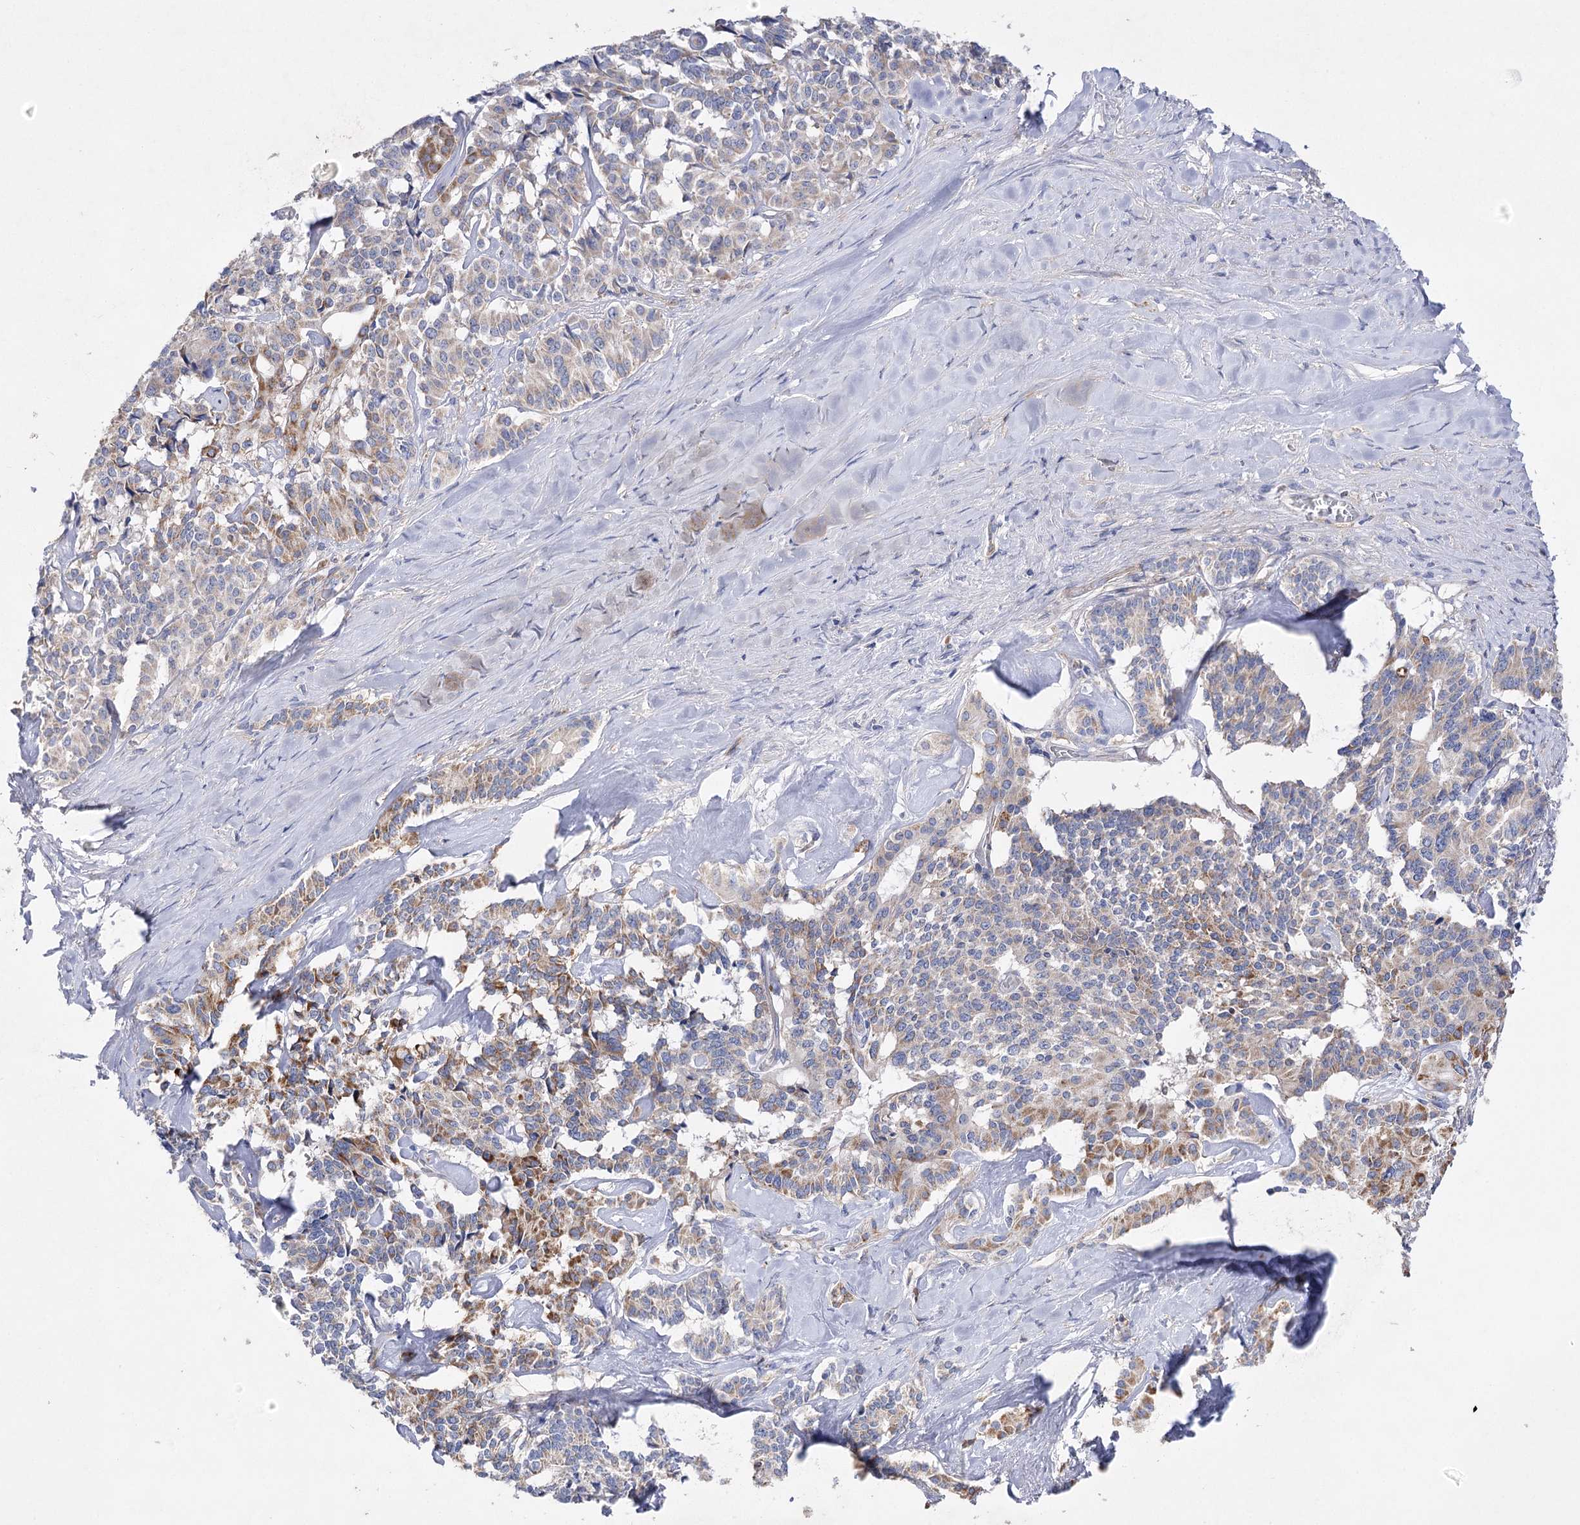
{"staining": {"intensity": "moderate", "quantity": "<25%", "location": "cytoplasmic/membranous"}, "tissue": "pancreatic cancer", "cell_type": "Tumor cells", "image_type": "cancer", "snomed": [{"axis": "morphology", "description": "Adenocarcinoma, NOS"}, {"axis": "topography", "description": "Pancreas"}], "caption": "An immunohistochemistry (IHC) micrograph of neoplastic tissue is shown. Protein staining in brown labels moderate cytoplasmic/membranous positivity in adenocarcinoma (pancreatic) within tumor cells. (brown staining indicates protein expression, while blue staining denotes nuclei).", "gene": "COX15", "patient": {"sex": "female", "age": 74}}